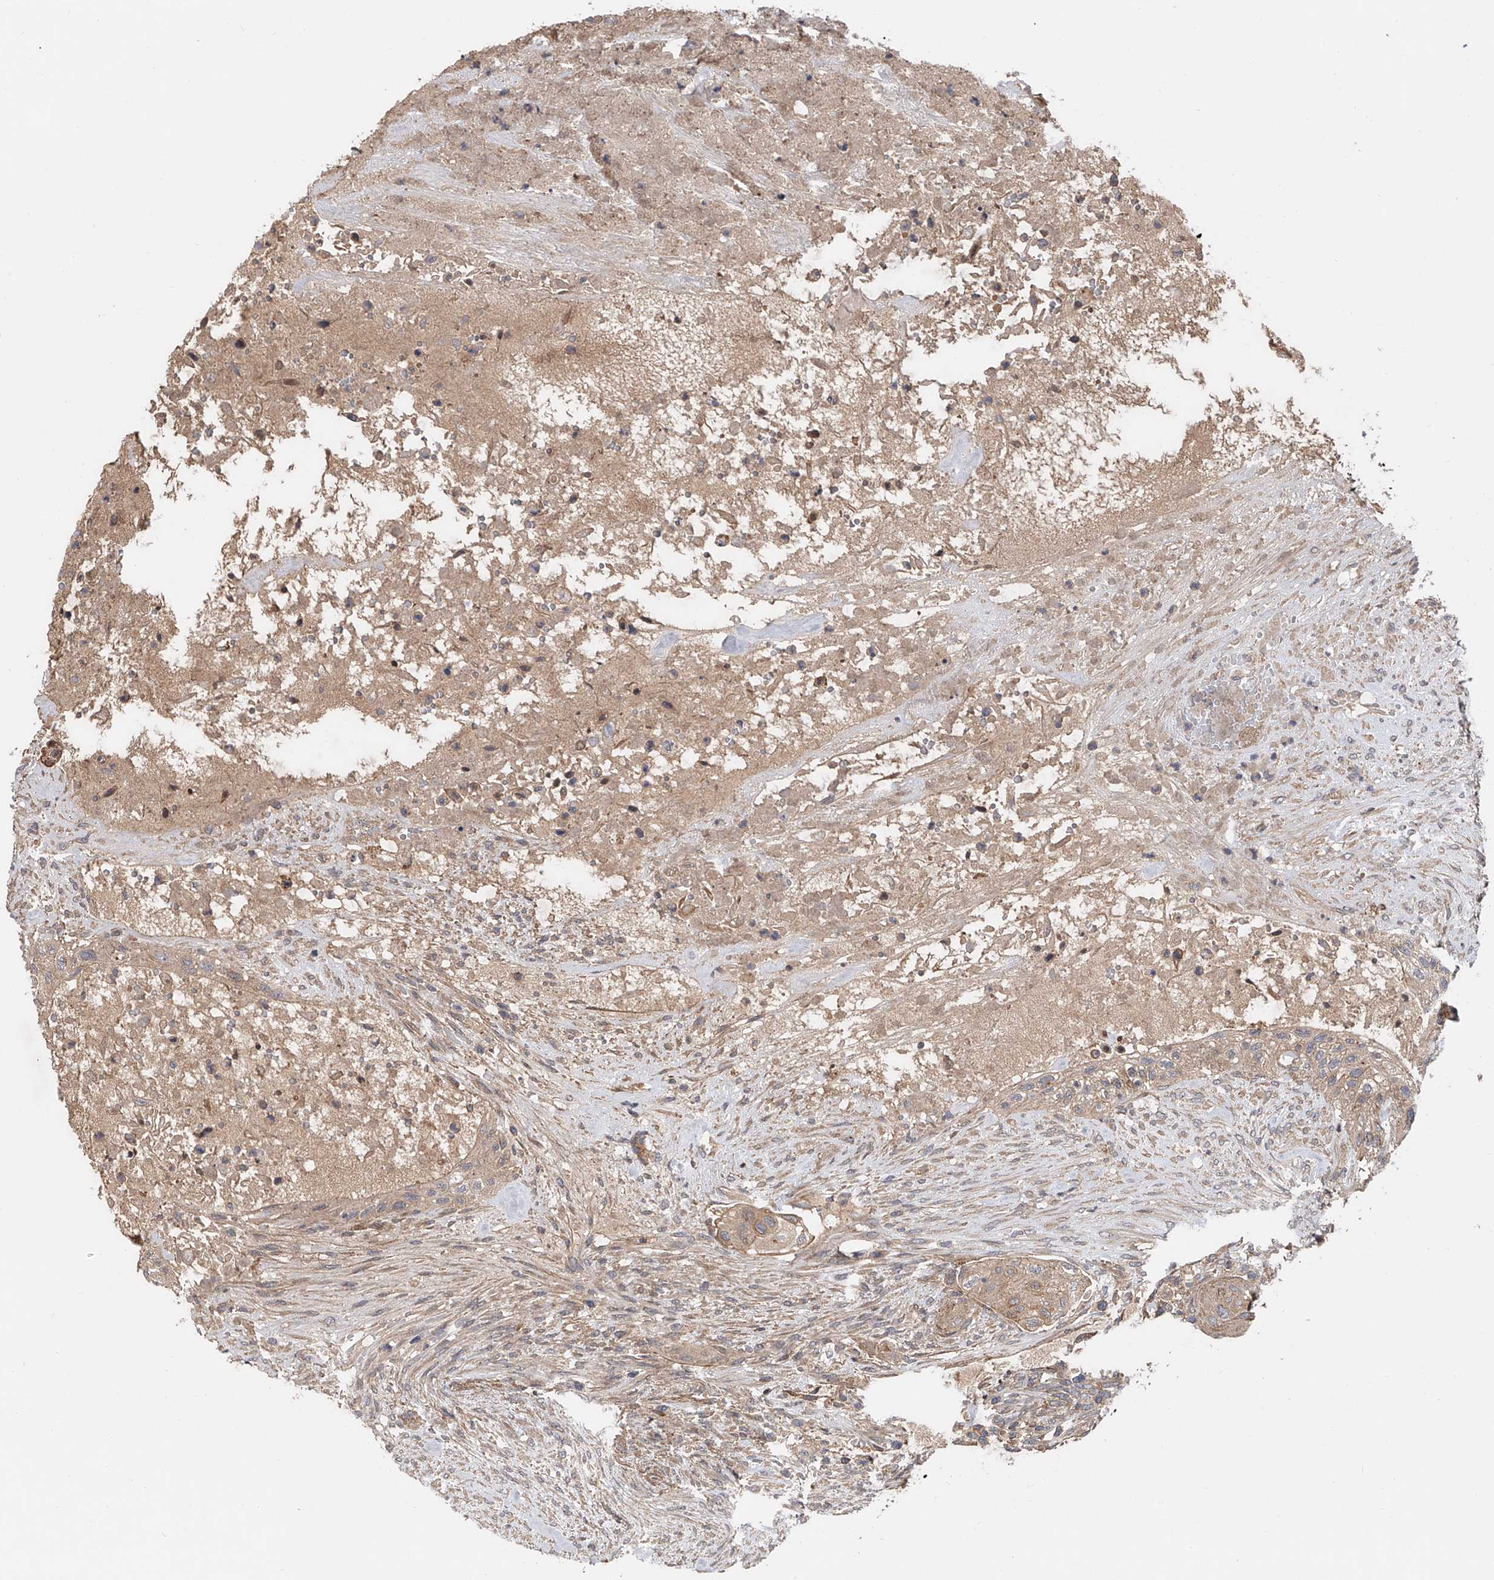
{"staining": {"intensity": "weak", "quantity": ">75%", "location": "cytoplasmic/membranous"}, "tissue": "urothelial cancer", "cell_type": "Tumor cells", "image_type": "cancer", "snomed": [{"axis": "morphology", "description": "Urothelial carcinoma, High grade"}, {"axis": "topography", "description": "Urinary bladder"}], "caption": "Urothelial cancer stained with DAB immunohistochemistry (IHC) reveals low levels of weak cytoplasmic/membranous staining in approximately >75% of tumor cells.", "gene": "USP47", "patient": {"sex": "male", "age": 35}}